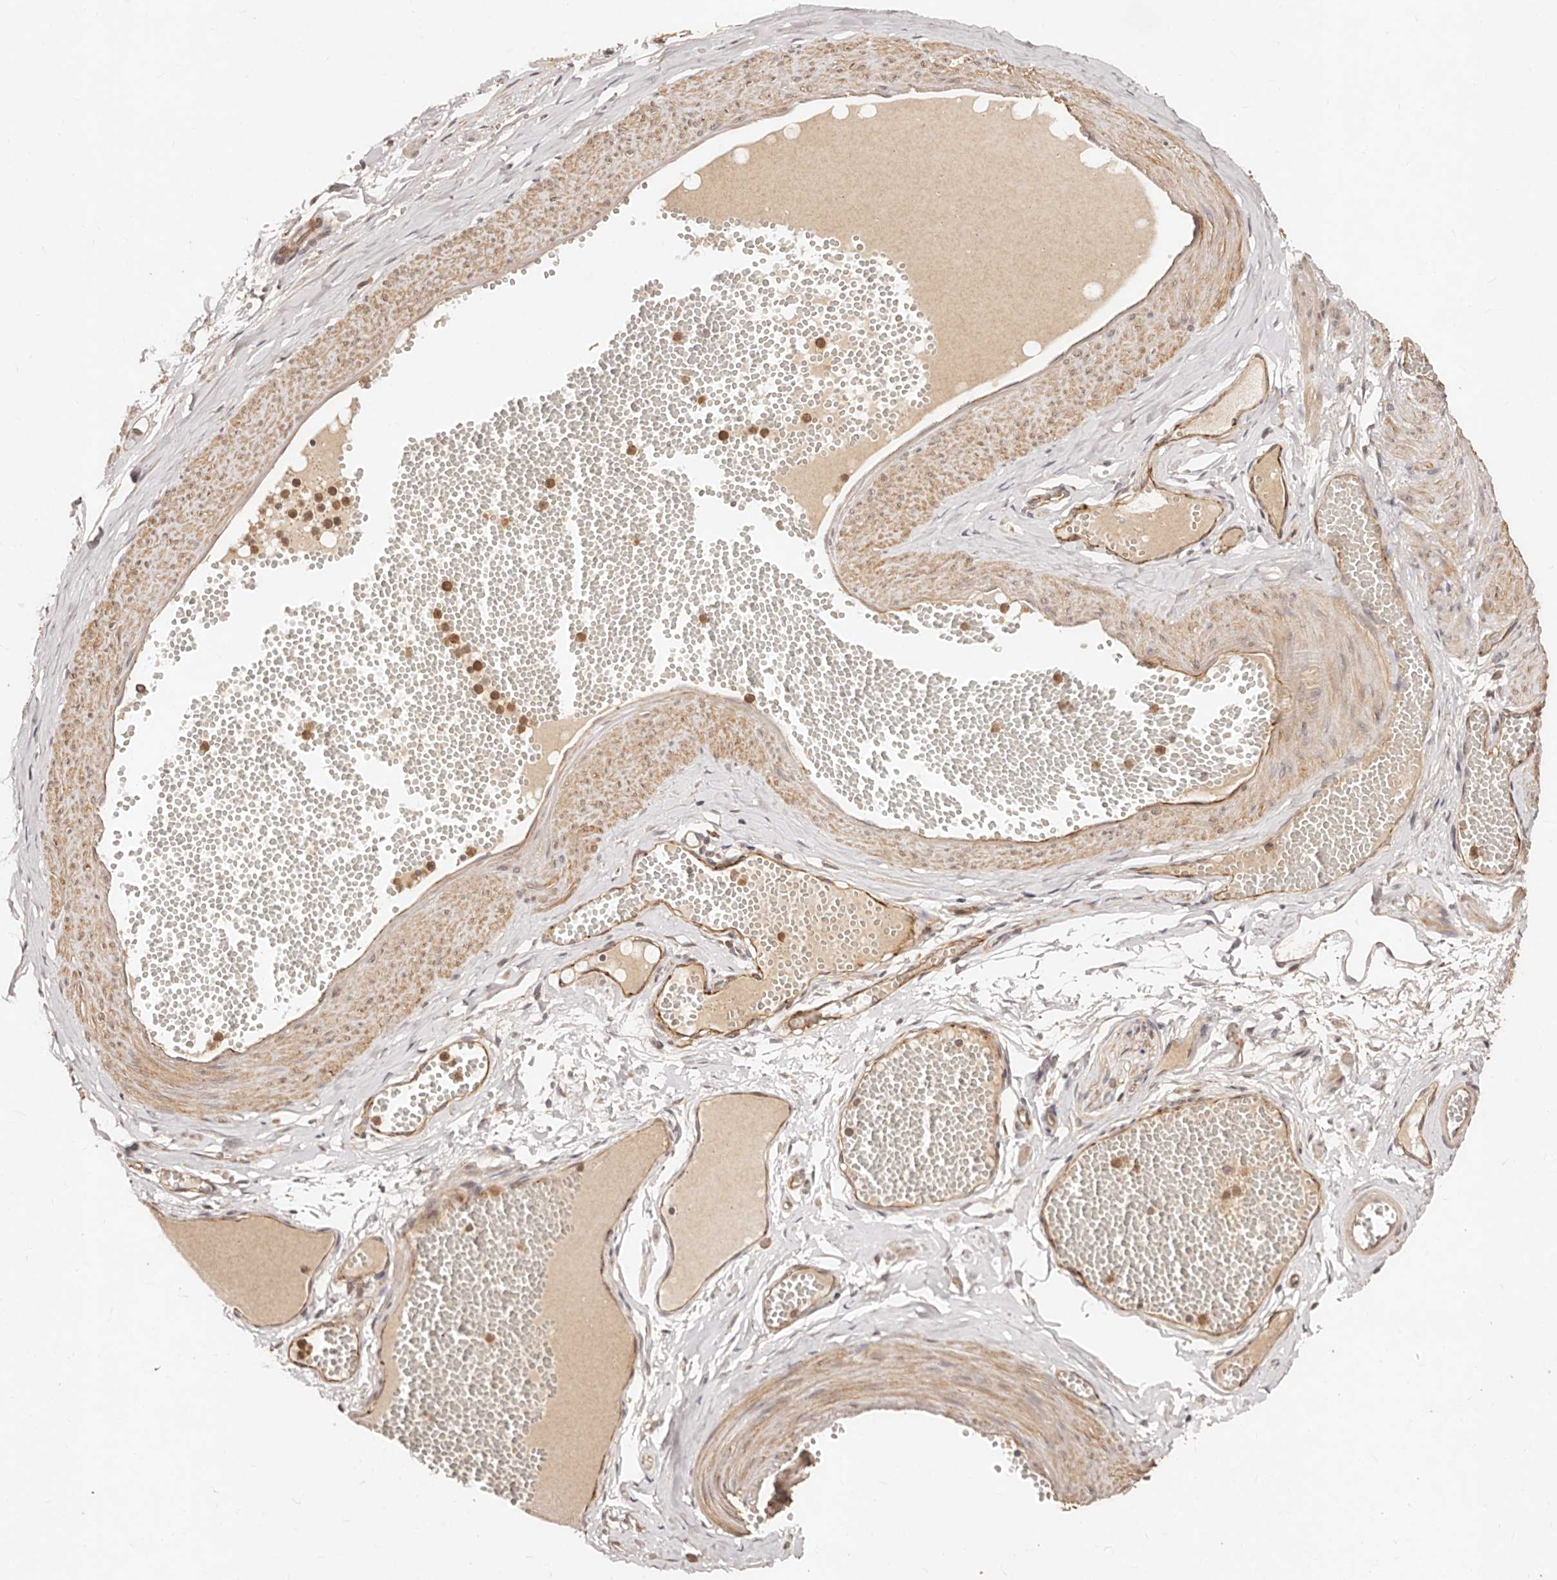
{"staining": {"intensity": "moderate", "quantity": ">75%", "location": "cytoplasmic/membranous"}, "tissue": "adipose tissue", "cell_type": "Adipocytes", "image_type": "normal", "snomed": [{"axis": "morphology", "description": "Normal tissue, NOS"}, {"axis": "topography", "description": "Smooth muscle"}, {"axis": "topography", "description": "Peripheral nerve tissue"}], "caption": "Immunohistochemistry (IHC) of benign human adipose tissue exhibits medium levels of moderate cytoplasmic/membranous expression in approximately >75% of adipocytes. (Stains: DAB (3,3'-diaminobenzidine) in brown, nuclei in blue, Microscopy: brightfield microscopy at high magnification).", "gene": "CCL14", "patient": {"sex": "female", "age": 39}}